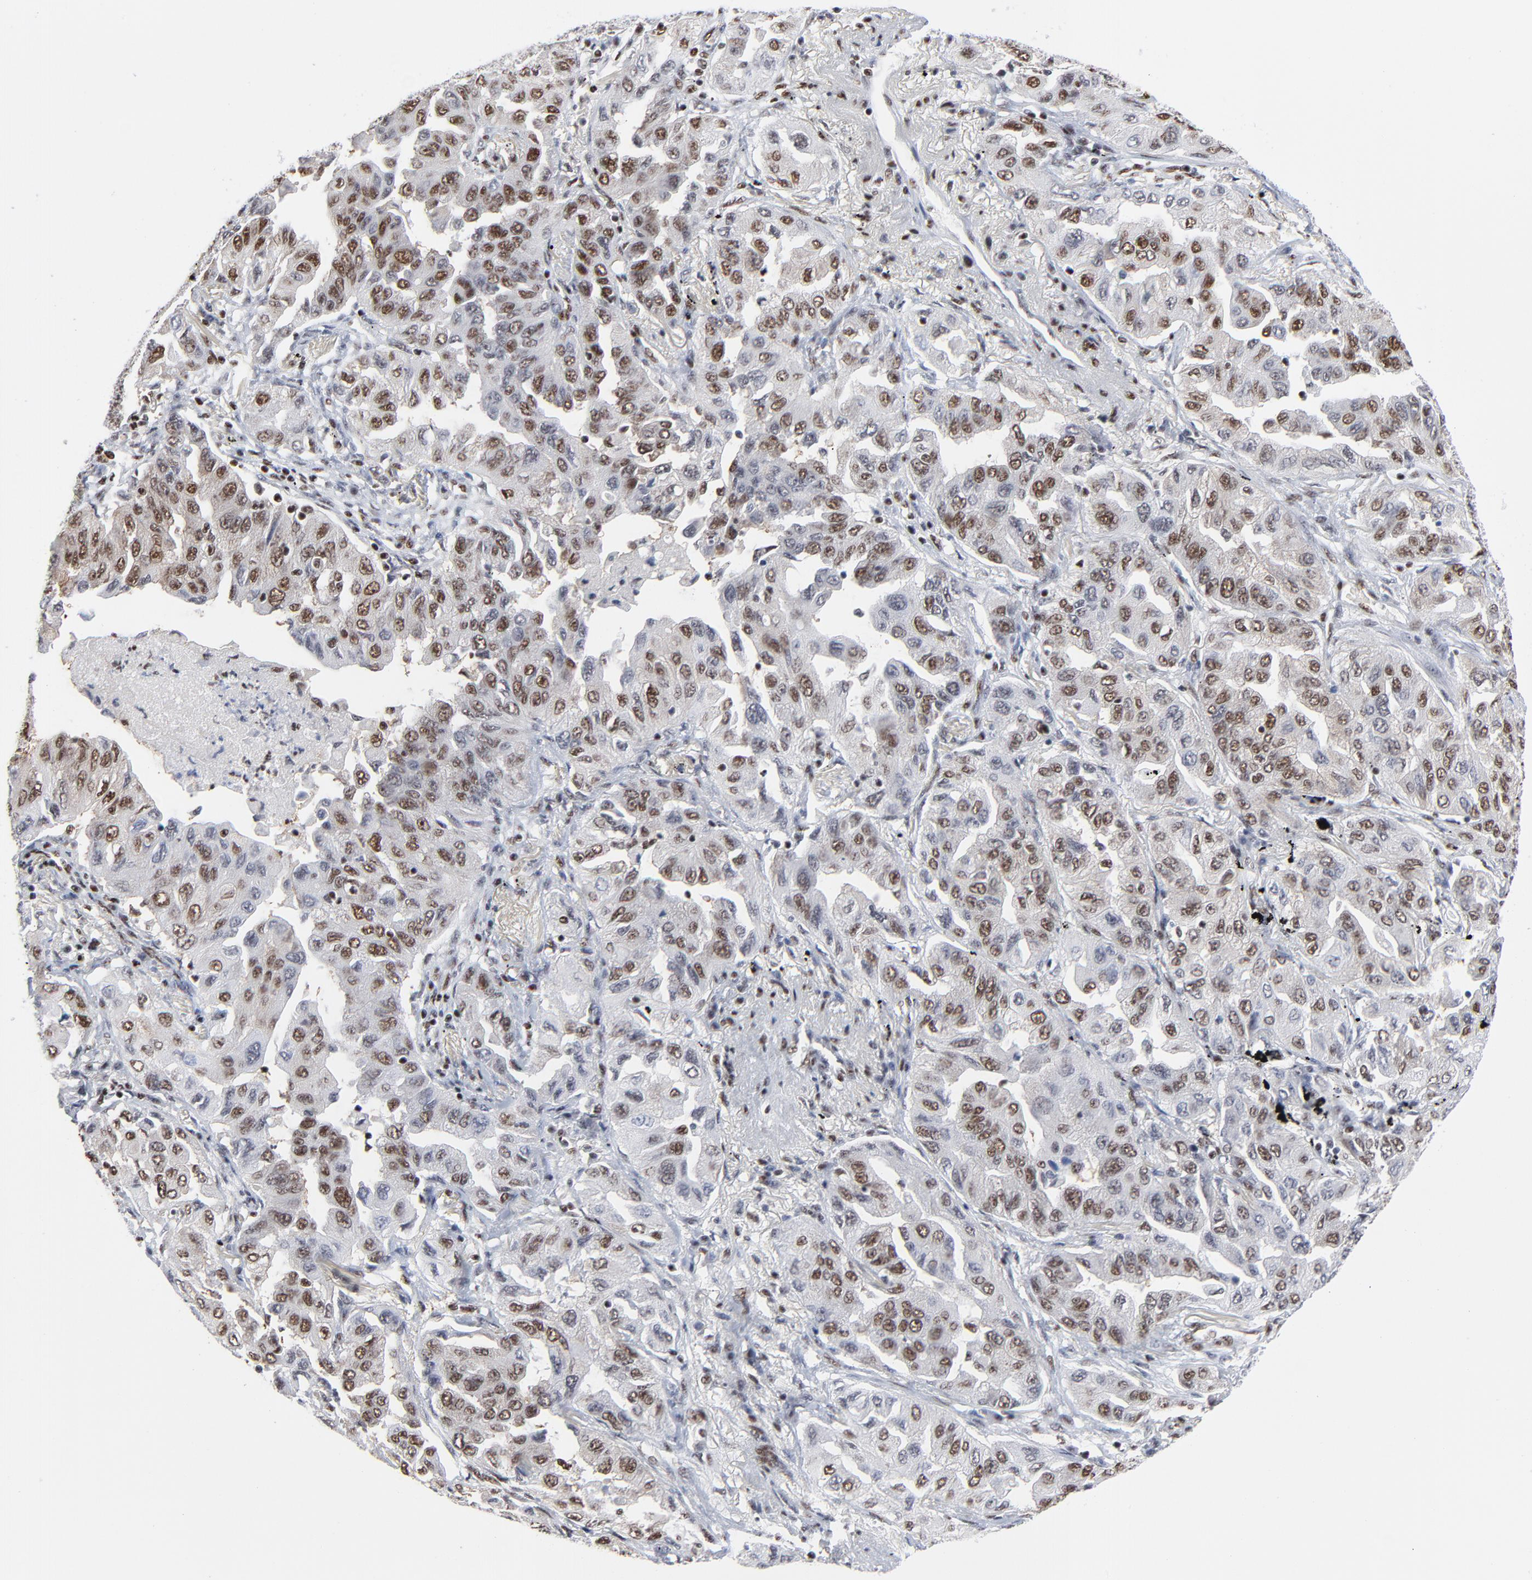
{"staining": {"intensity": "moderate", "quantity": ">75%", "location": "cytoplasmic/membranous"}, "tissue": "lung cancer", "cell_type": "Tumor cells", "image_type": "cancer", "snomed": [{"axis": "morphology", "description": "Adenocarcinoma, NOS"}, {"axis": "topography", "description": "Lung"}], "caption": "Lung adenocarcinoma was stained to show a protein in brown. There is medium levels of moderate cytoplasmic/membranous staining in approximately >75% of tumor cells. Using DAB (brown) and hematoxylin (blue) stains, captured at high magnification using brightfield microscopy.", "gene": "CREB1", "patient": {"sex": "female", "age": 65}}